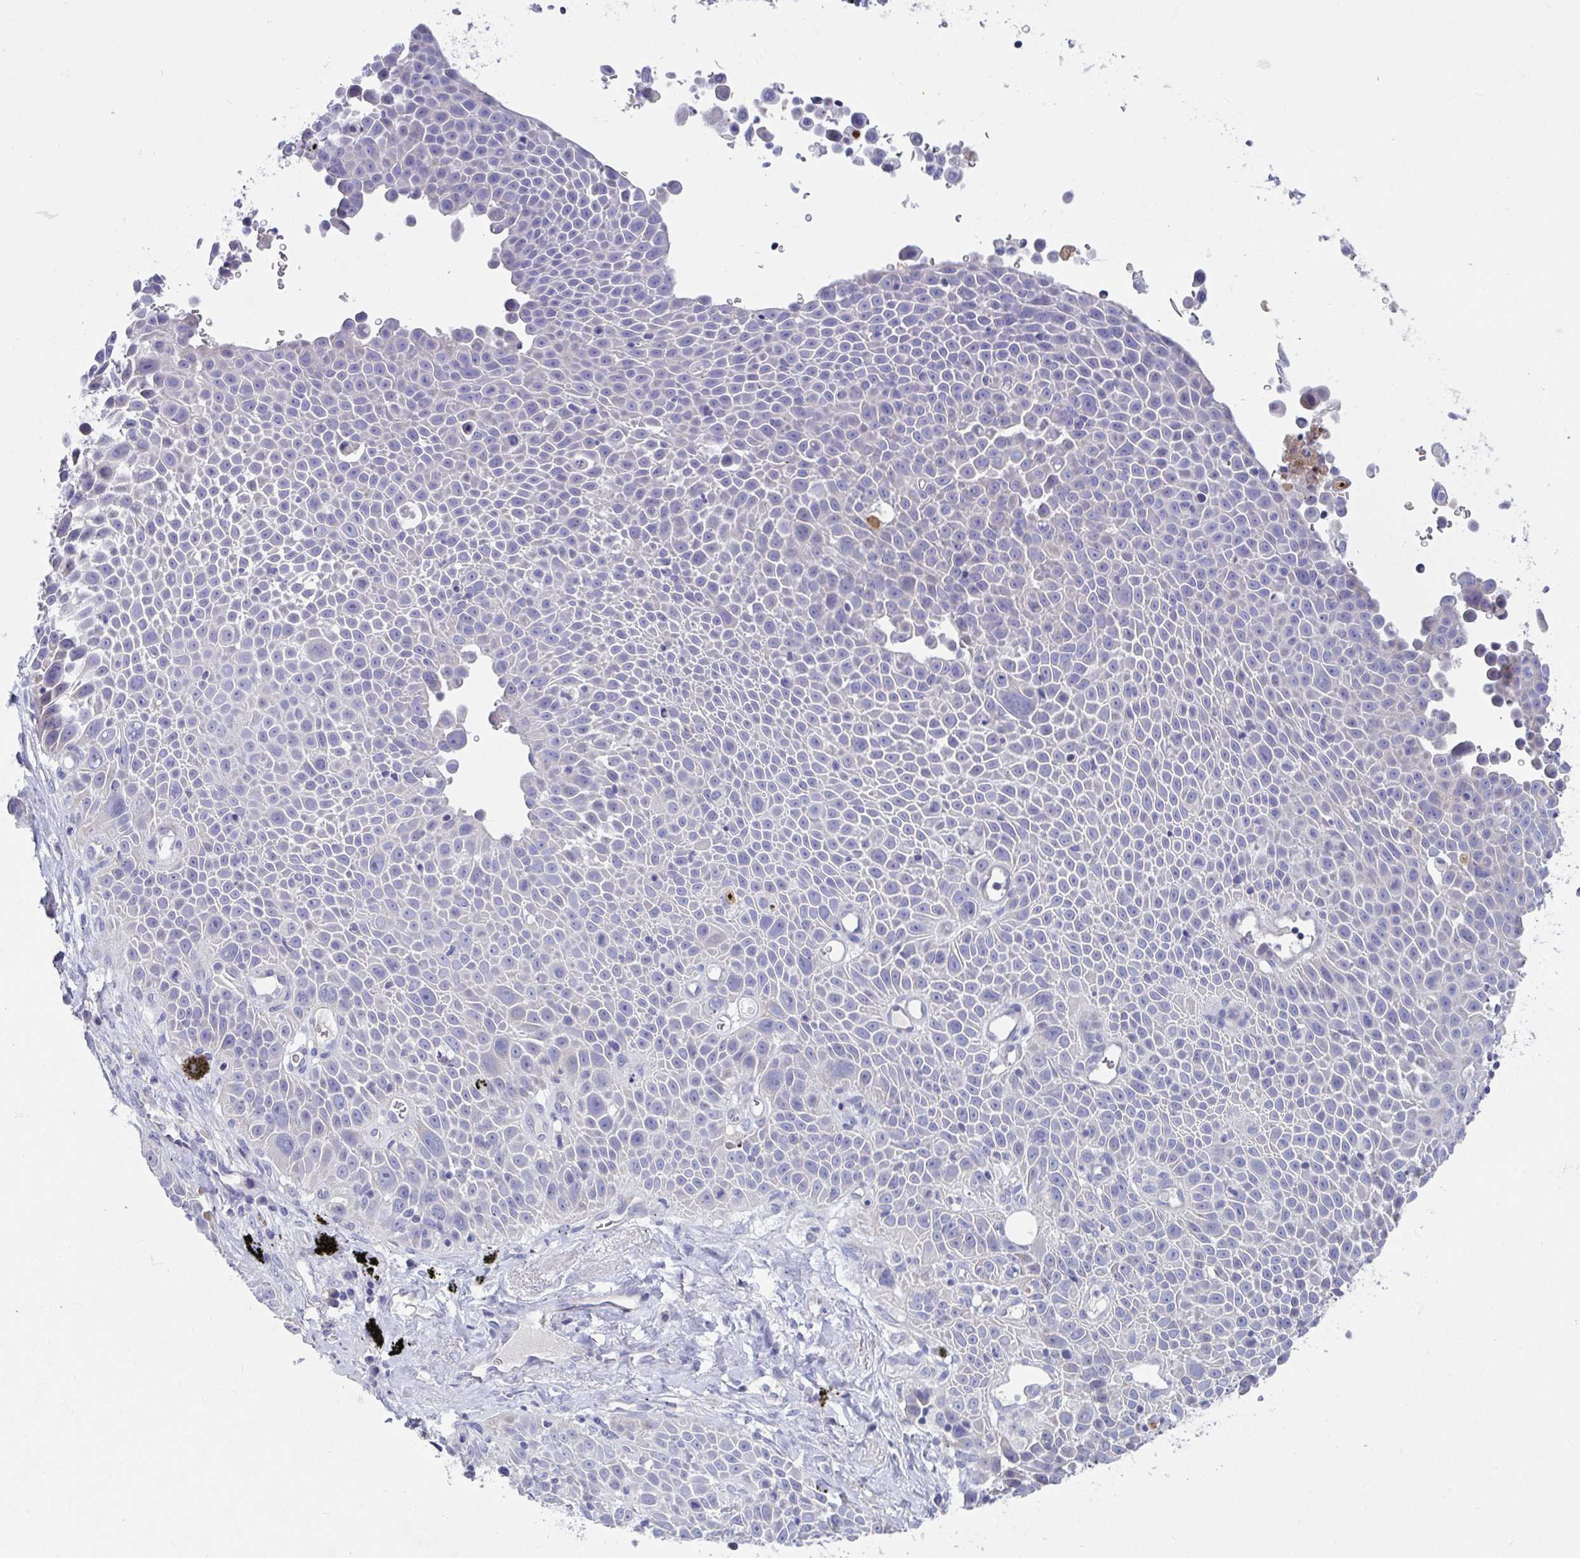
{"staining": {"intensity": "negative", "quantity": "none", "location": "none"}, "tissue": "lung cancer", "cell_type": "Tumor cells", "image_type": "cancer", "snomed": [{"axis": "morphology", "description": "Squamous cell carcinoma, NOS"}, {"axis": "morphology", "description": "Squamous cell carcinoma, metastatic, NOS"}, {"axis": "topography", "description": "Lymph node"}, {"axis": "topography", "description": "Lung"}], "caption": "A histopathology image of lung cancer stained for a protein reveals no brown staining in tumor cells.", "gene": "ZNF561", "patient": {"sex": "female", "age": 62}}